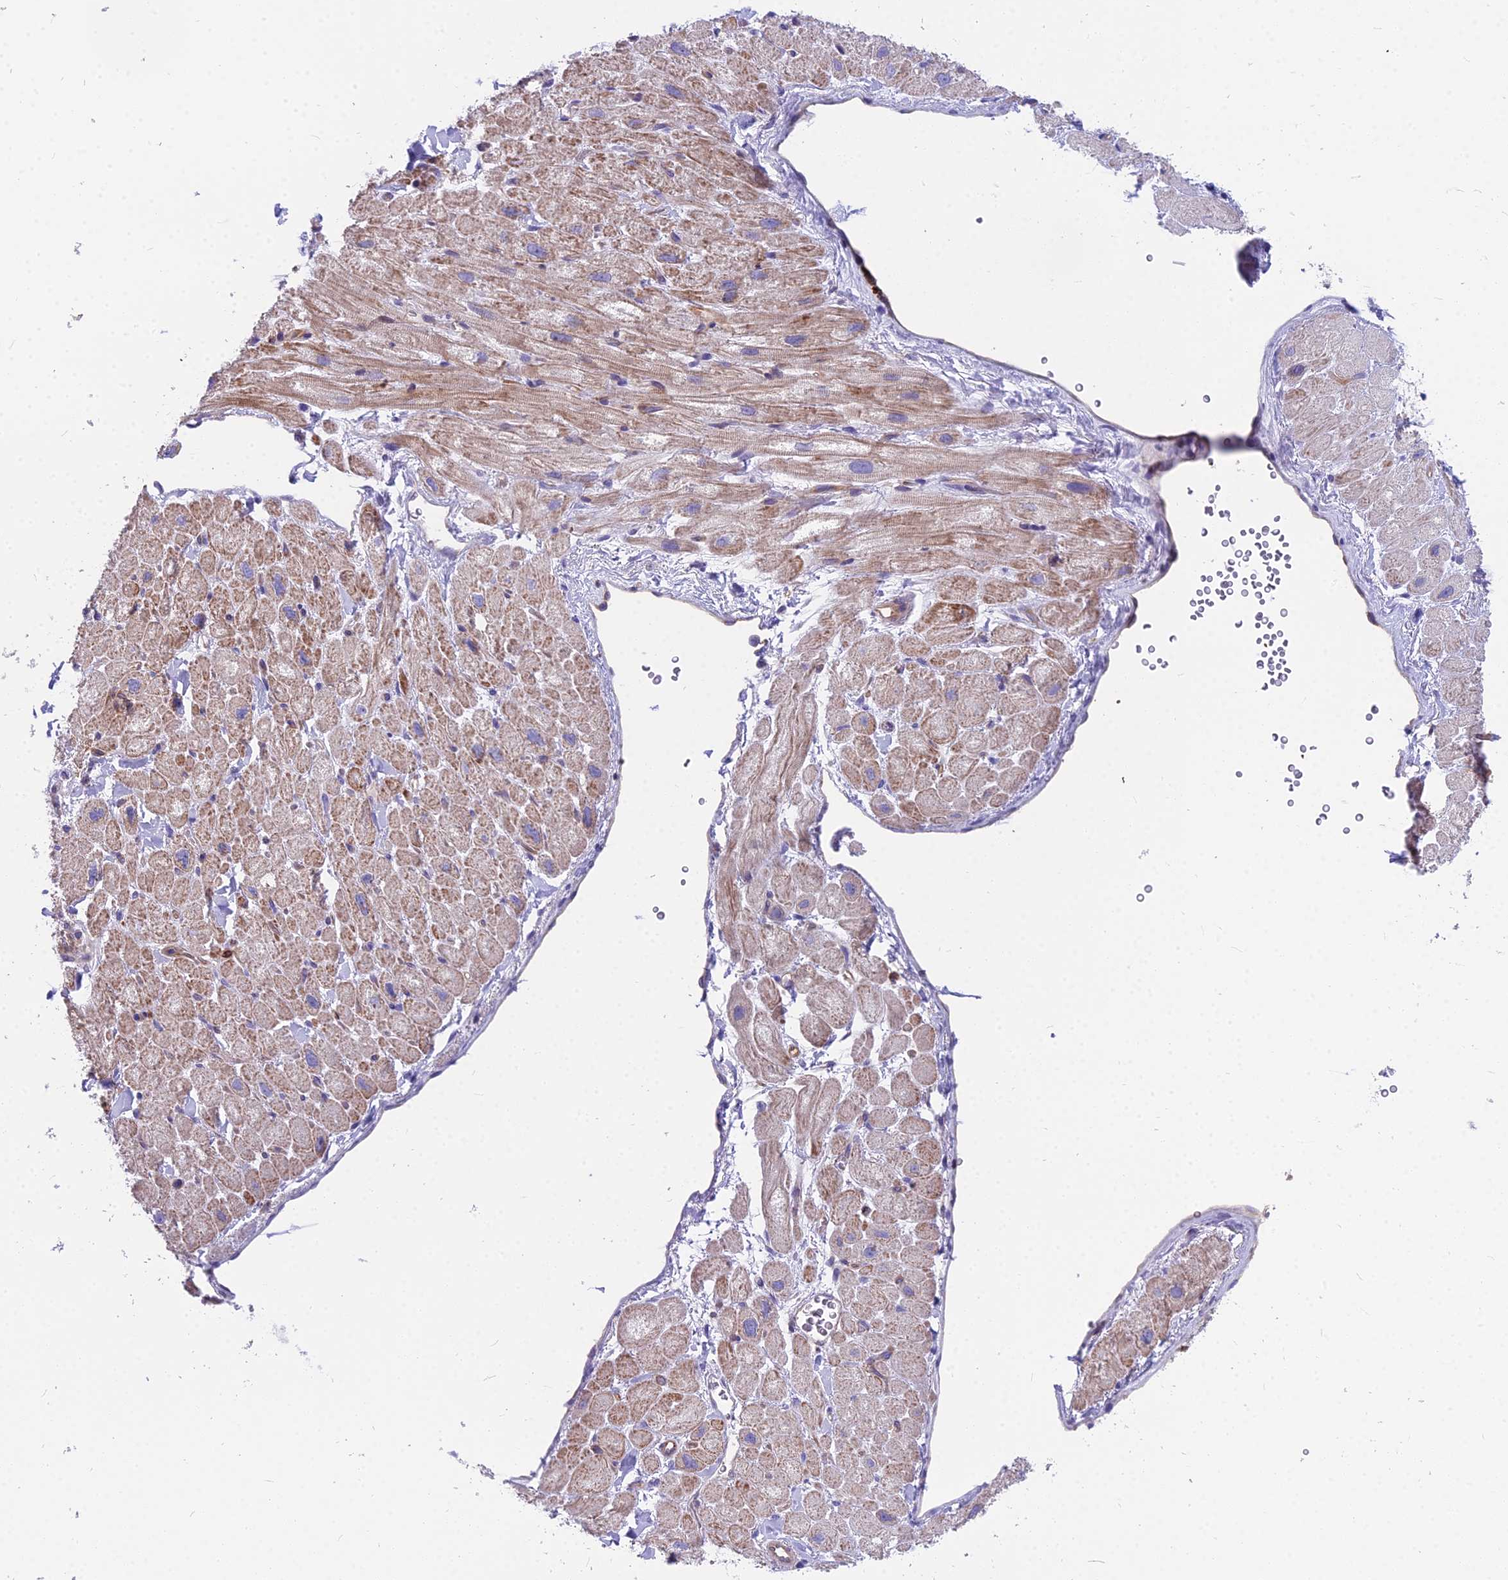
{"staining": {"intensity": "moderate", "quantity": "25%-75%", "location": "cytoplasmic/membranous"}, "tissue": "heart muscle", "cell_type": "Cardiomyocytes", "image_type": "normal", "snomed": [{"axis": "morphology", "description": "Normal tissue, NOS"}, {"axis": "topography", "description": "Heart"}], "caption": "Cardiomyocytes demonstrate medium levels of moderate cytoplasmic/membranous expression in about 25%-75% of cells in unremarkable heart muscle.", "gene": "HLA", "patient": {"sex": "male", "age": 65}}